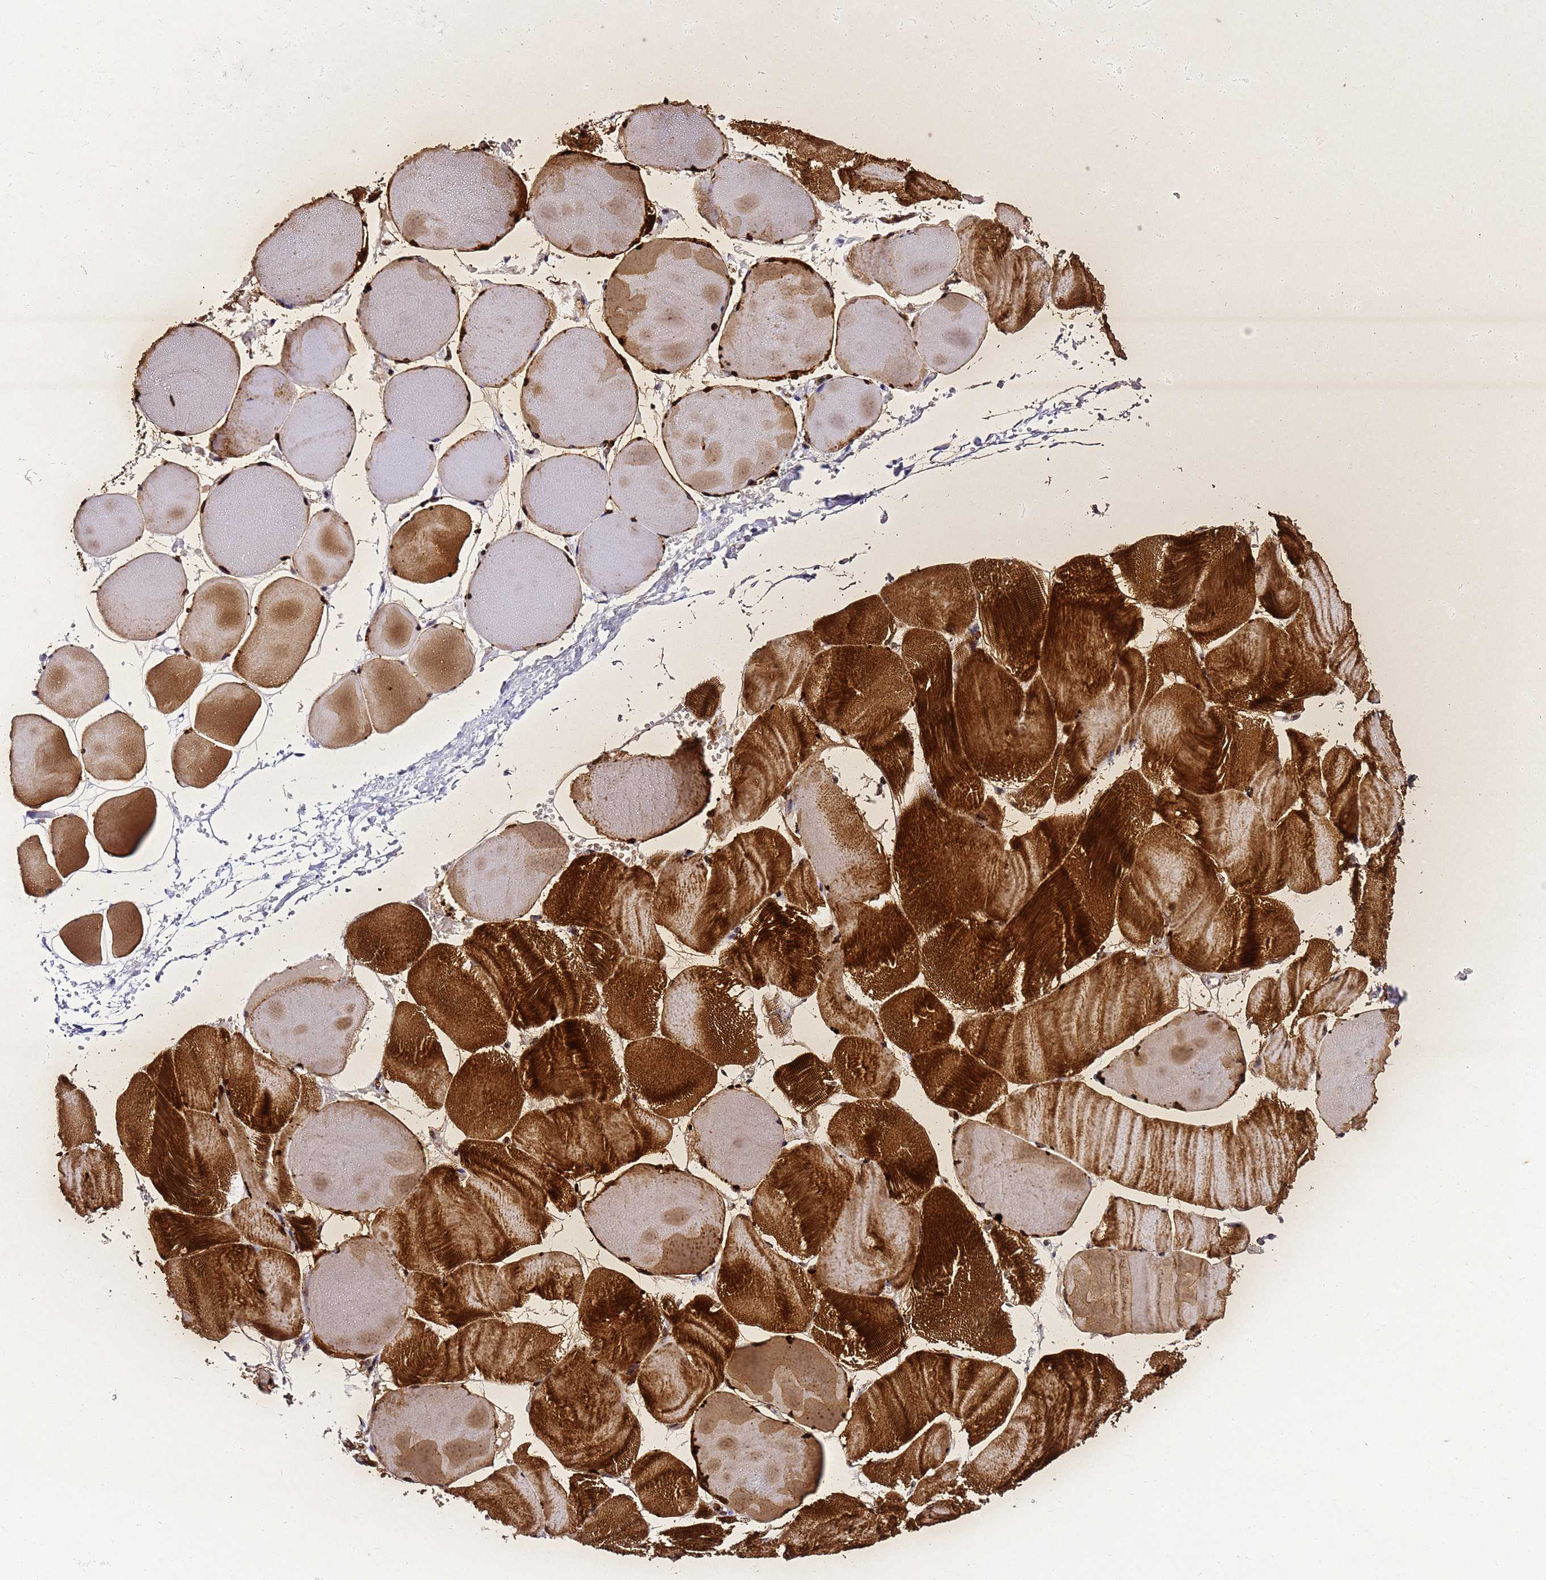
{"staining": {"intensity": "strong", "quantity": ">75%", "location": "cytoplasmic/membranous,nuclear"}, "tissue": "skeletal muscle", "cell_type": "Myocytes", "image_type": "normal", "snomed": [{"axis": "morphology", "description": "Normal tissue, NOS"}, {"axis": "morphology", "description": "Basal cell carcinoma"}, {"axis": "topography", "description": "Skeletal muscle"}], "caption": "Immunohistochemical staining of unremarkable human skeletal muscle displays high levels of strong cytoplasmic/membranous,nuclear staining in approximately >75% of myocytes. The staining is performed using DAB brown chromogen to label protein expression. The nuclei are counter-stained blue using hematoxylin.", "gene": "ZNF417", "patient": {"sex": "female", "age": 64}}